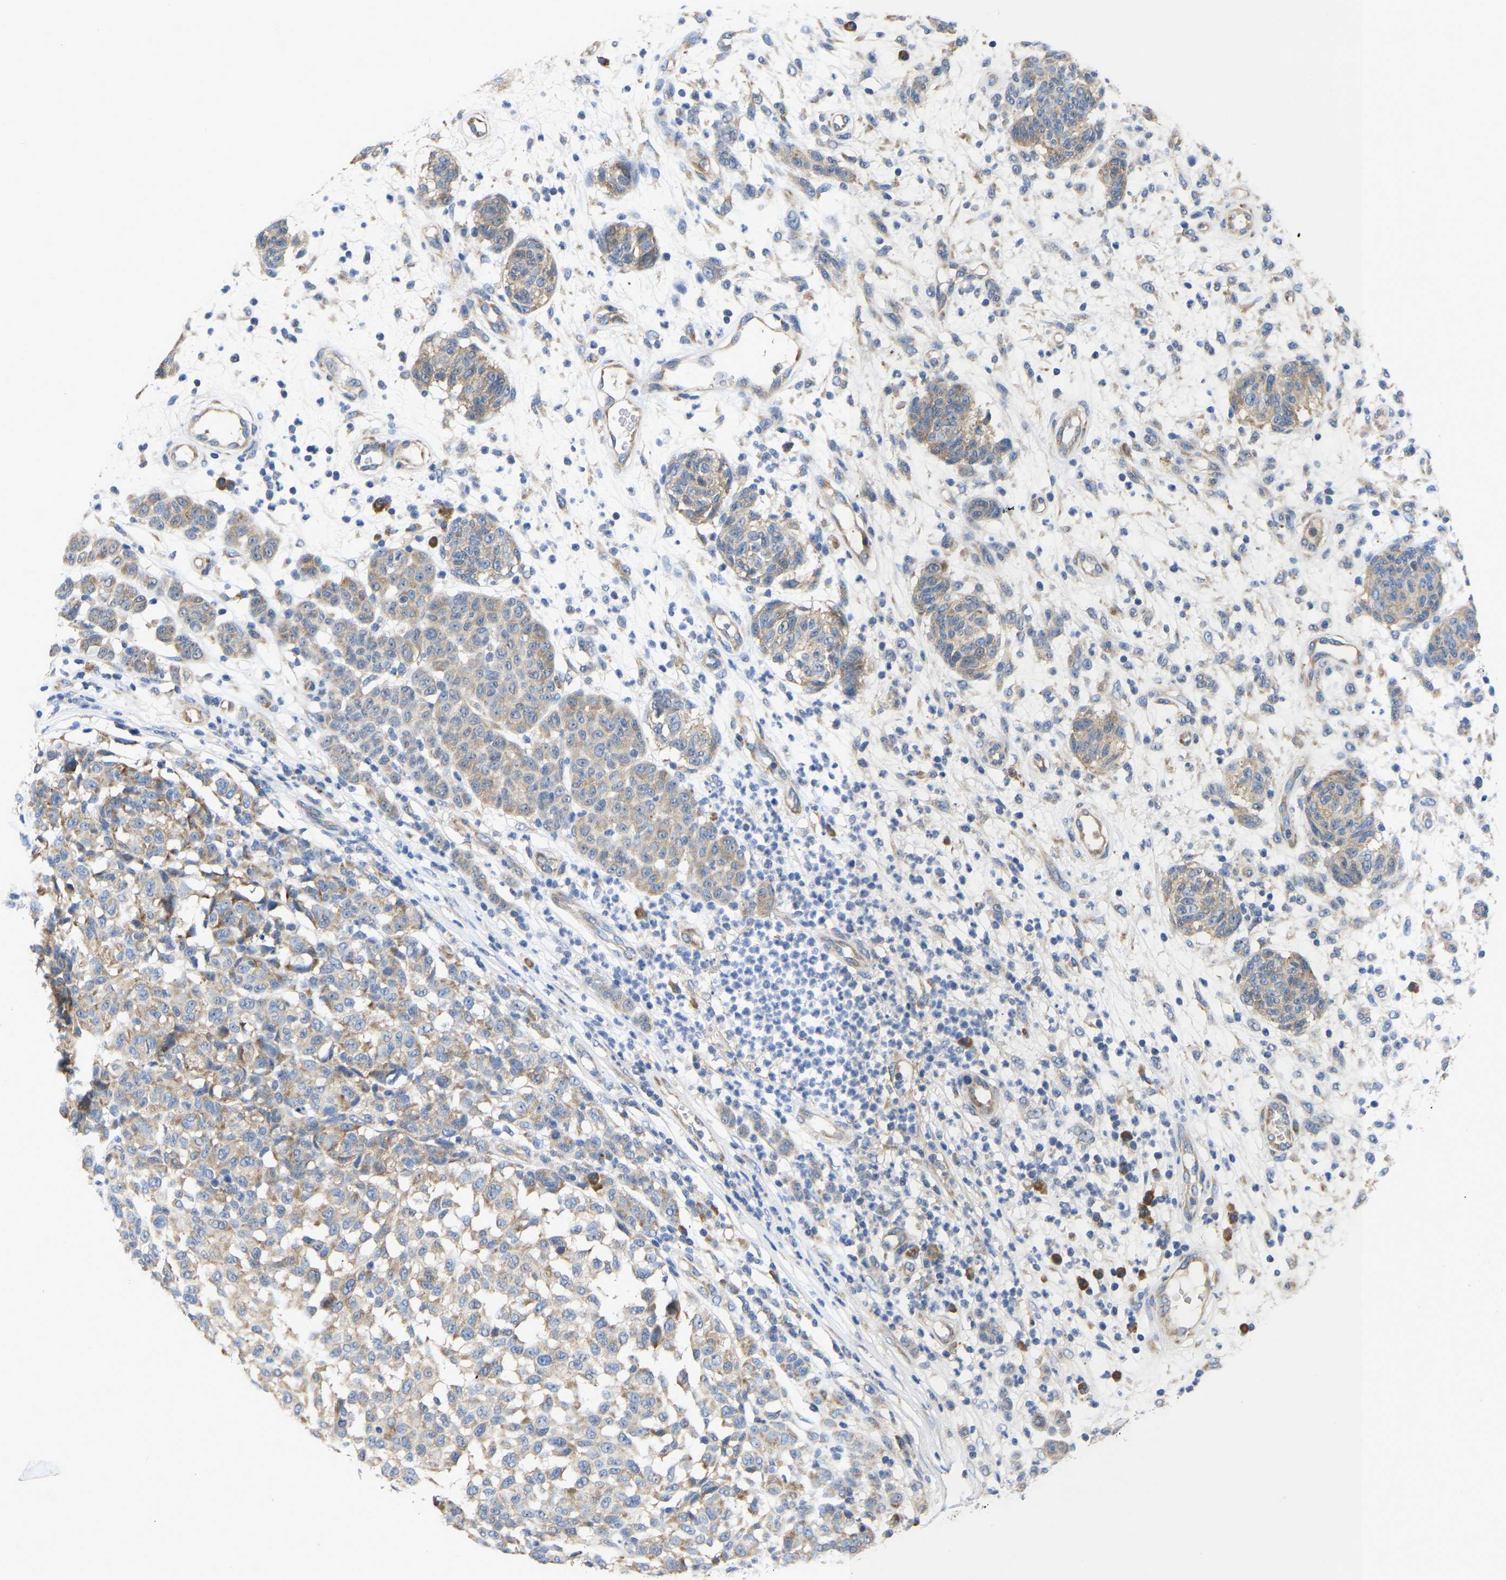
{"staining": {"intensity": "weak", "quantity": ">75%", "location": "cytoplasmic/membranous"}, "tissue": "melanoma", "cell_type": "Tumor cells", "image_type": "cancer", "snomed": [{"axis": "morphology", "description": "Malignant melanoma, NOS"}, {"axis": "topography", "description": "Skin"}], "caption": "Immunohistochemical staining of human melanoma demonstrates low levels of weak cytoplasmic/membranous staining in about >75% of tumor cells. The staining was performed using DAB (3,3'-diaminobenzidine), with brown indicating positive protein expression. Nuclei are stained blue with hematoxylin.", "gene": "ABCA10", "patient": {"sex": "male", "age": 59}}